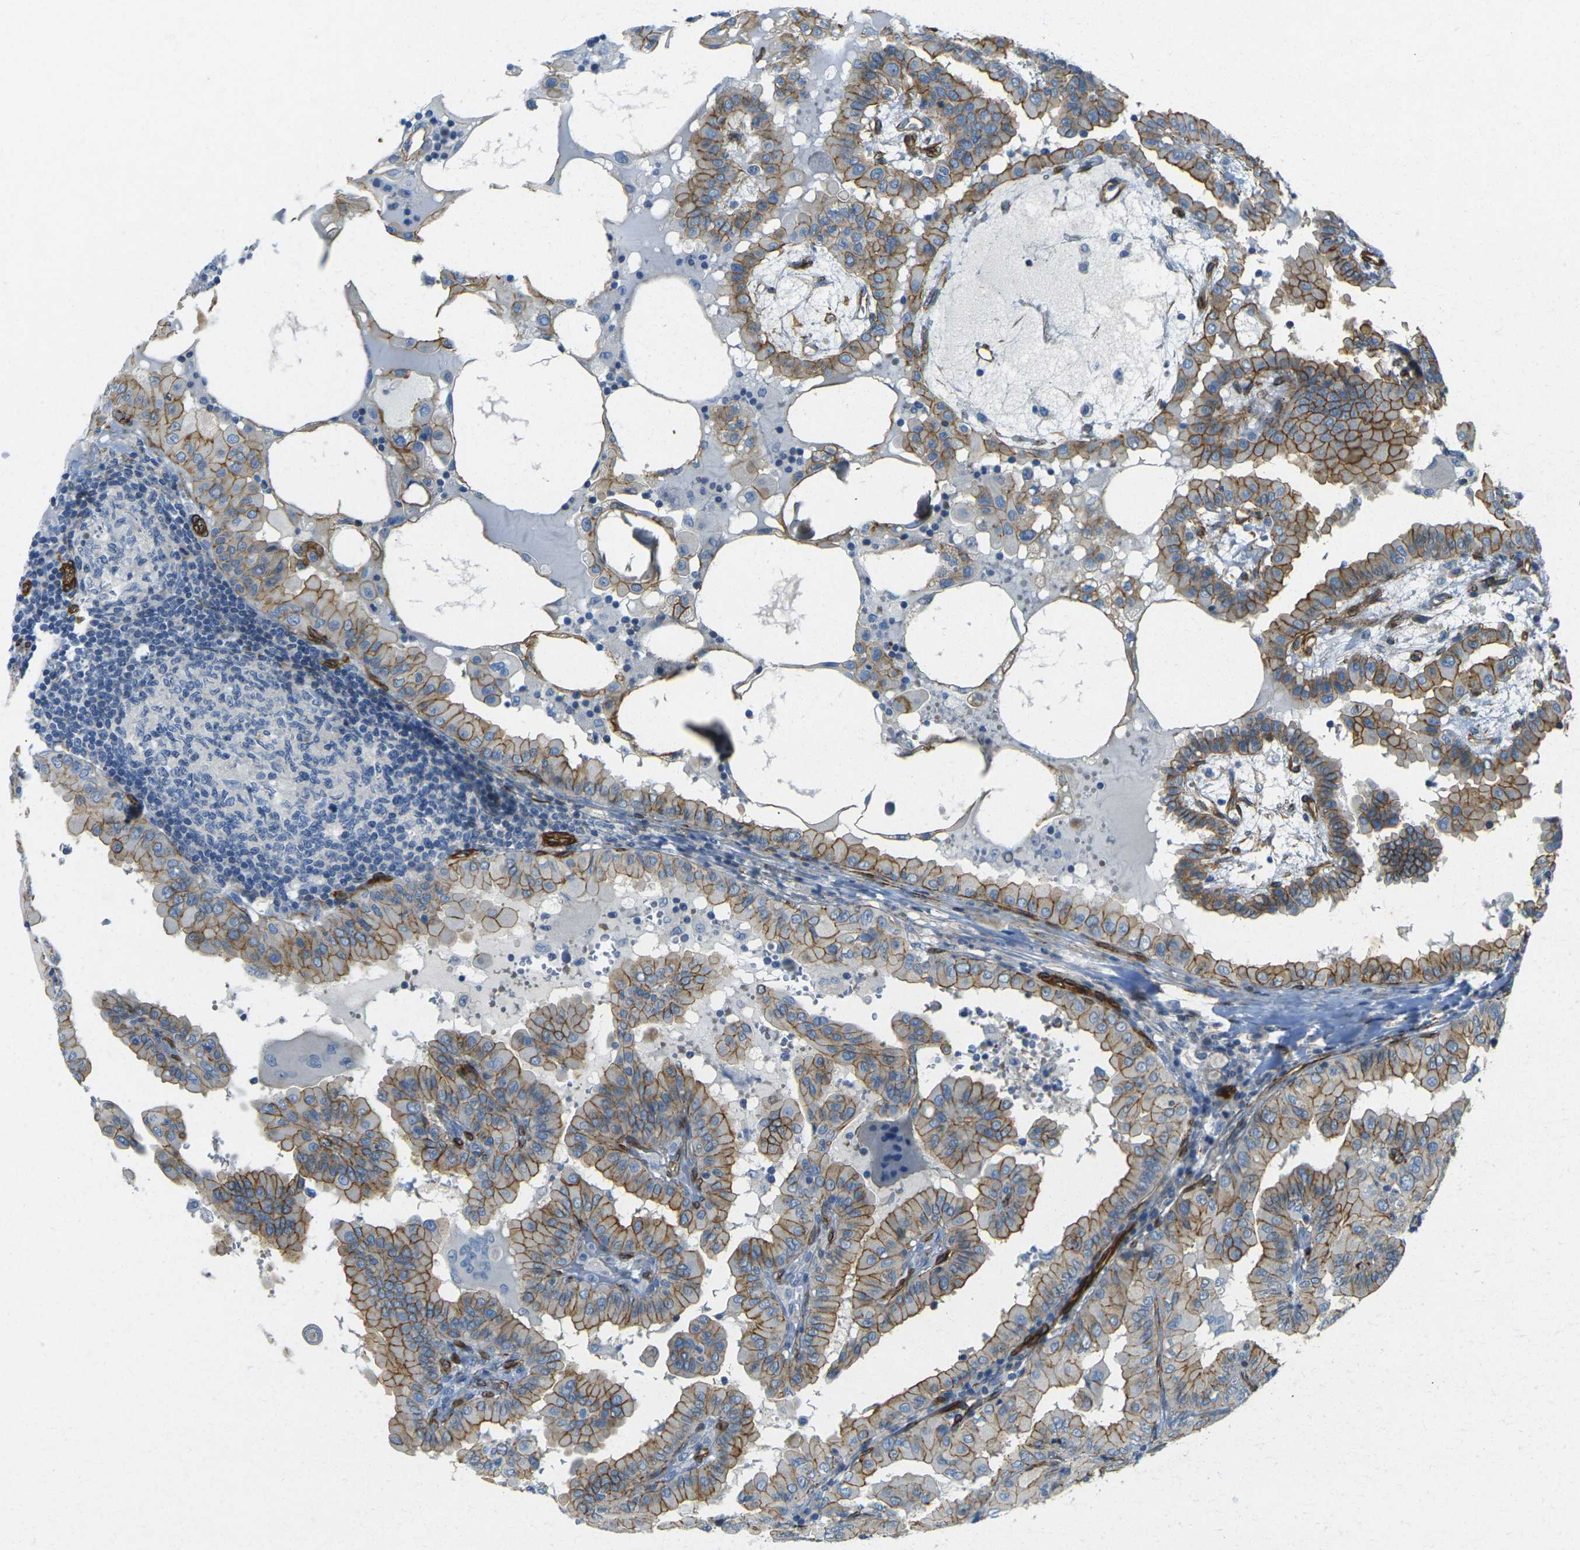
{"staining": {"intensity": "moderate", "quantity": ">75%", "location": "cytoplasmic/membranous"}, "tissue": "thyroid cancer", "cell_type": "Tumor cells", "image_type": "cancer", "snomed": [{"axis": "morphology", "description": "Papillary adenocarcinoma, NOS"}, {"axis": "topography", "description": "Thyroid gland"}], "caption": "An image of human thyroid cancer stained for a protein shows moderate cytoplasmic/membranous brown staining in tumor cells.", "gene": "EPHA7", "patient": {"sex": "male", "age": 33}}